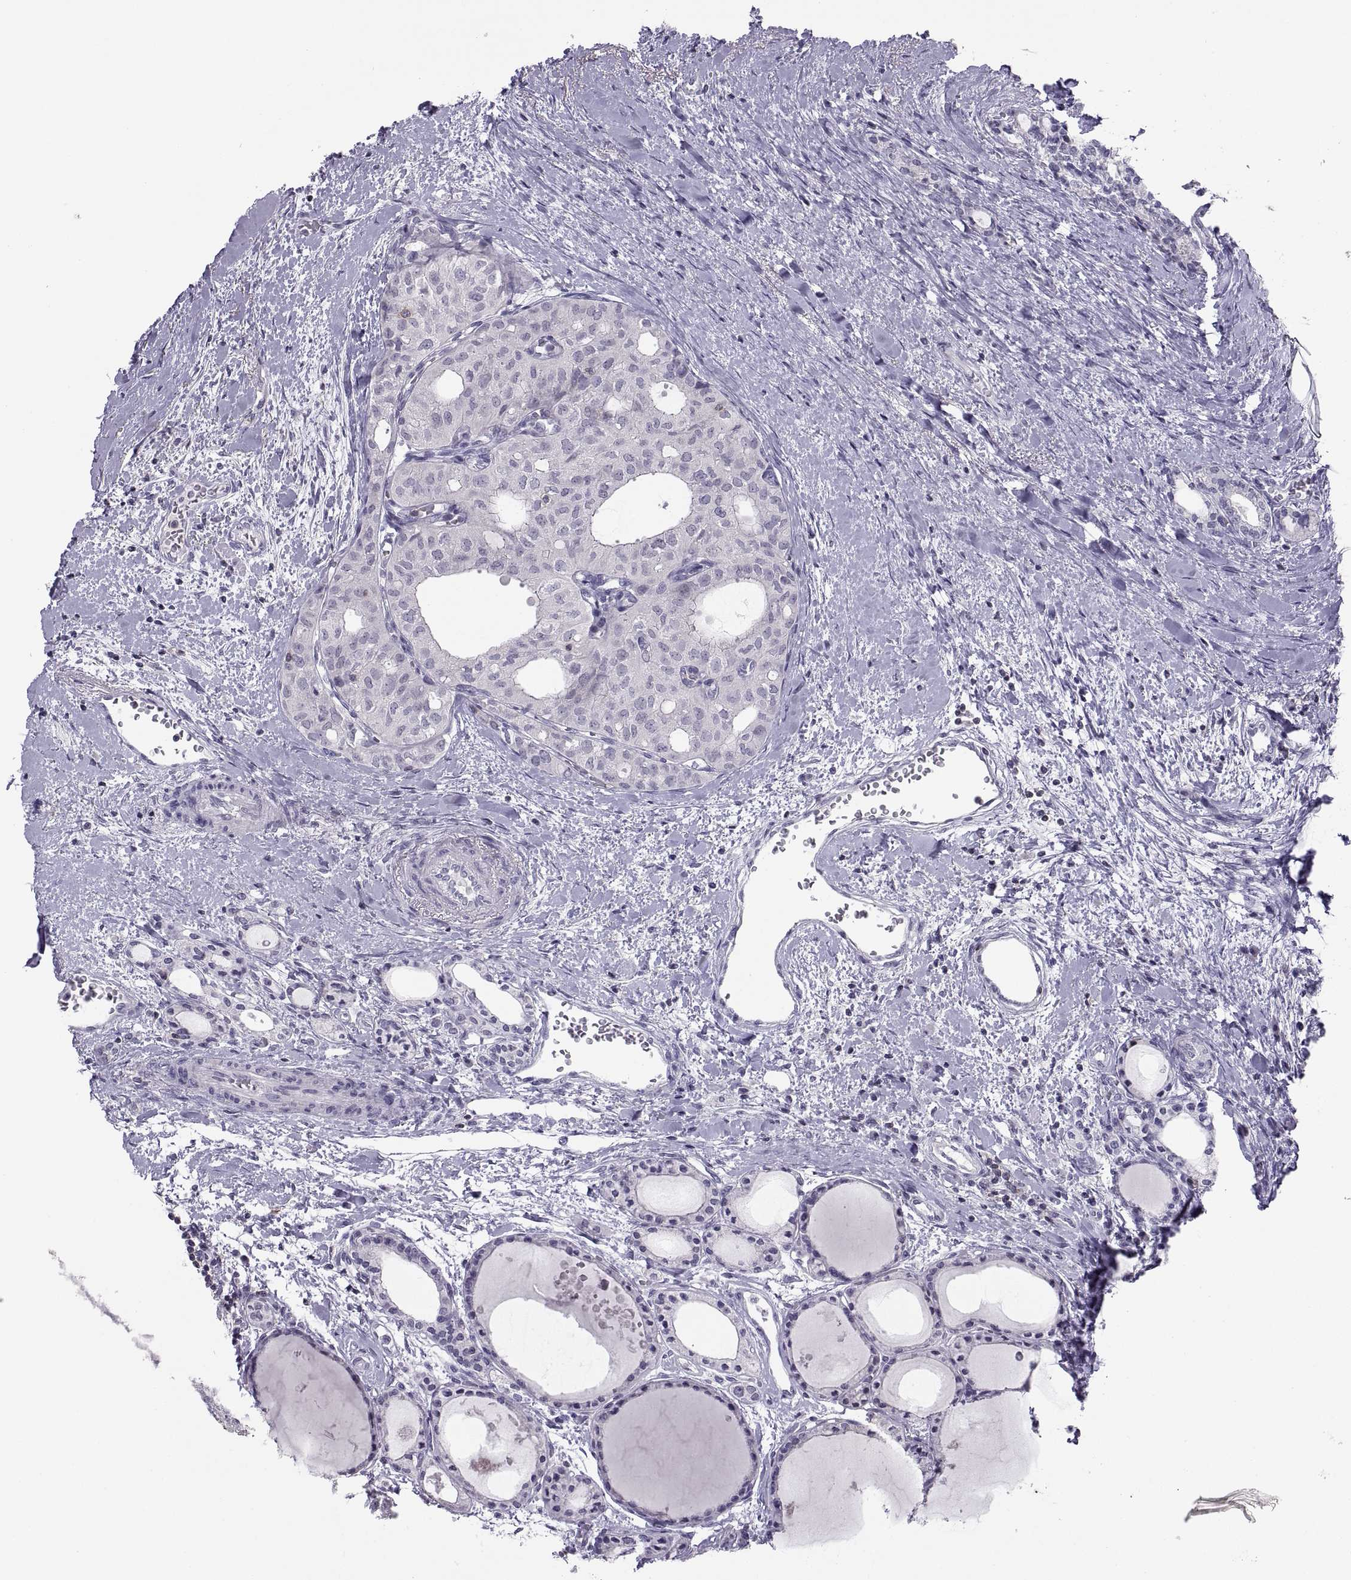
{"staining": {"intensity": "negative", "quantity": "none", "location": "none"}, "tissue": "thyroid cancer", "cell_type": "Tumor cells", "image_type": "cancer", "snomed": [{"axis": "morphology", "description": "Follicular adenoma carcinoma, NOS"}, {"axis": "topography", "description": "Thyroid gland"}], "caption": "The immunohistochemistry (IHC) photomicrograph has no significant expression in tumor cells of thyroid cancer tissue.", "gene": "TTC21A", "patient": {"sex": "male", "age": 75}}